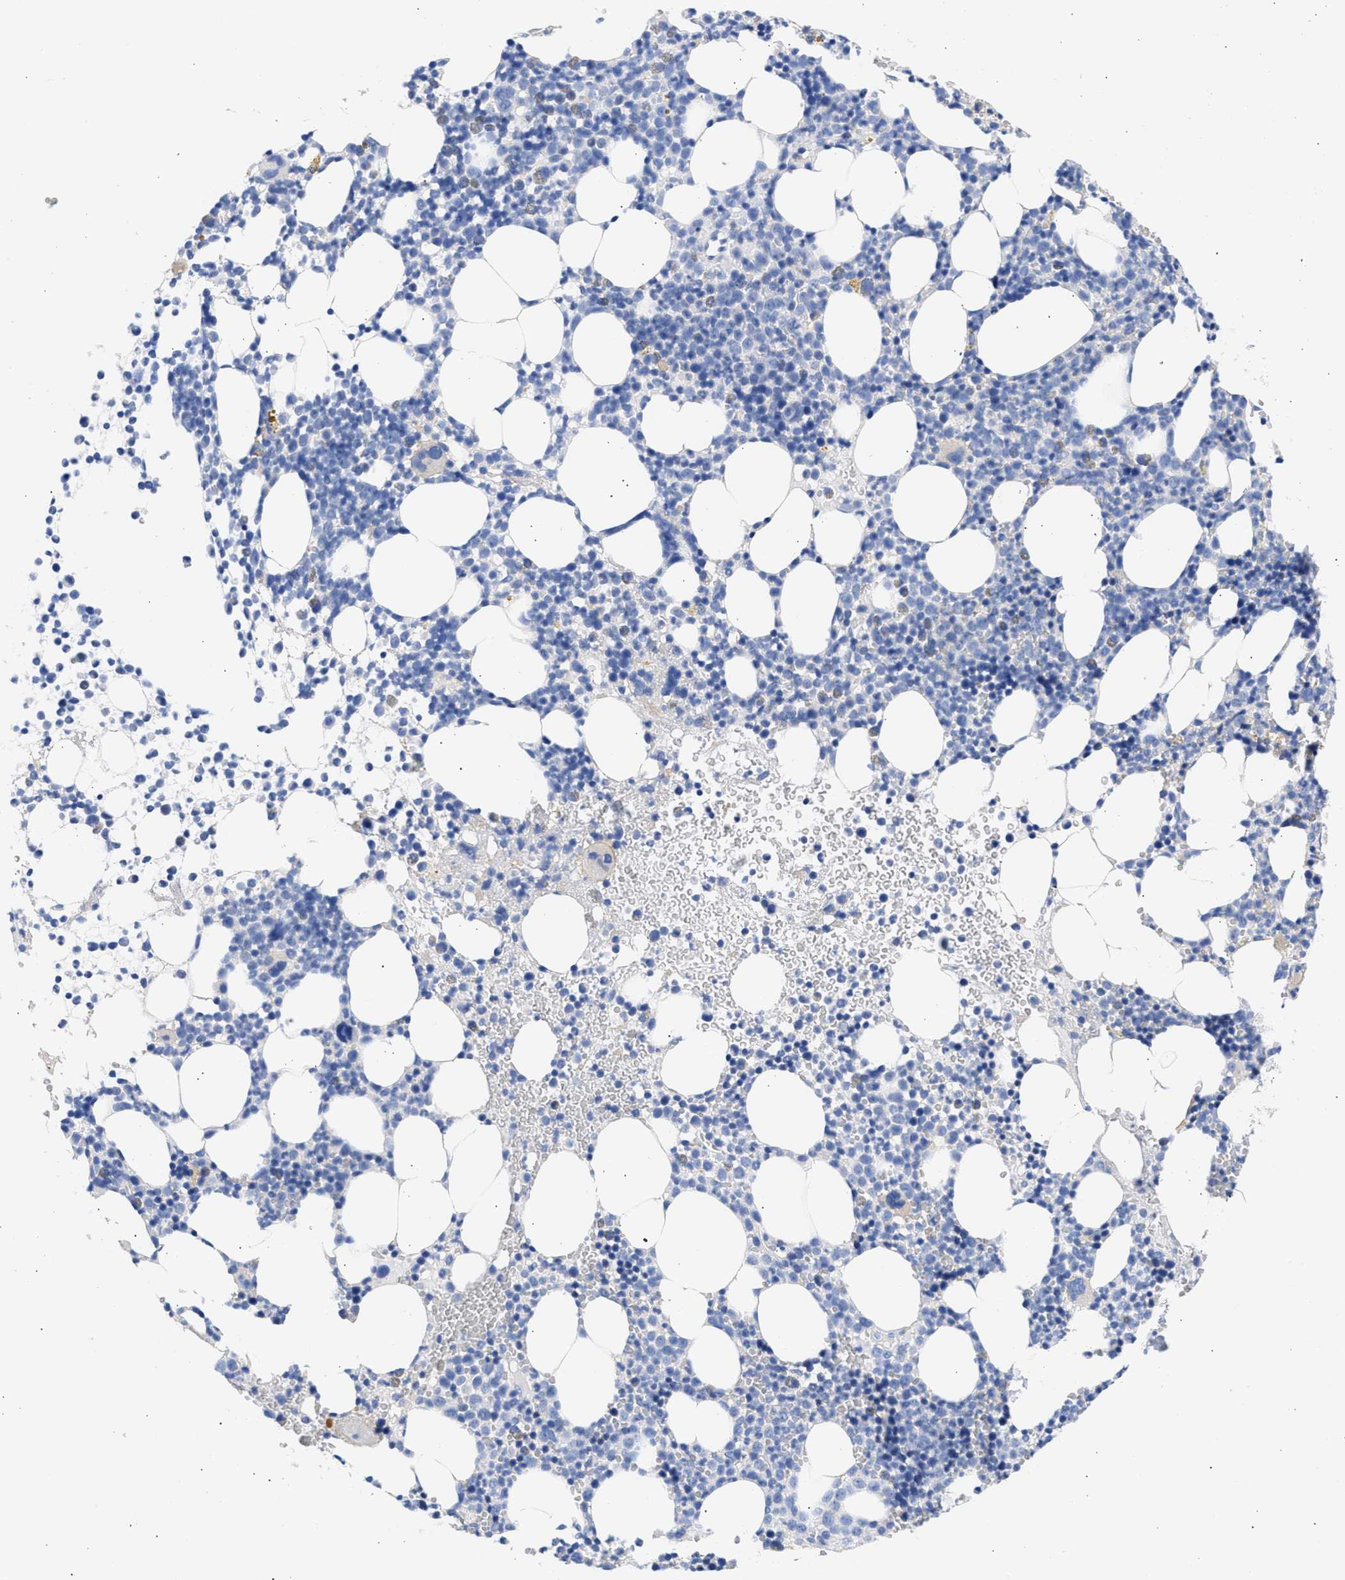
{"staining": {"intensity": "negative", "quantity": "none", "location": "none"}, "tissue": "bone marrow", "cell_type": "Hematopoietic cells", "image_type": "normal", "snomed": [{"axis": "morphology", "description": "Normal tissue, NOS"}, {"axis": "morphology", "description": "Inflammation, NOS"}, {"axis": "topography", "description": "Bone marrow"}], "caption": "The image shows no staining of hematopoietic cells in benign bone marrow.", "gene": "RSPH1", "patient": {"sex": "female", "age": 67}}